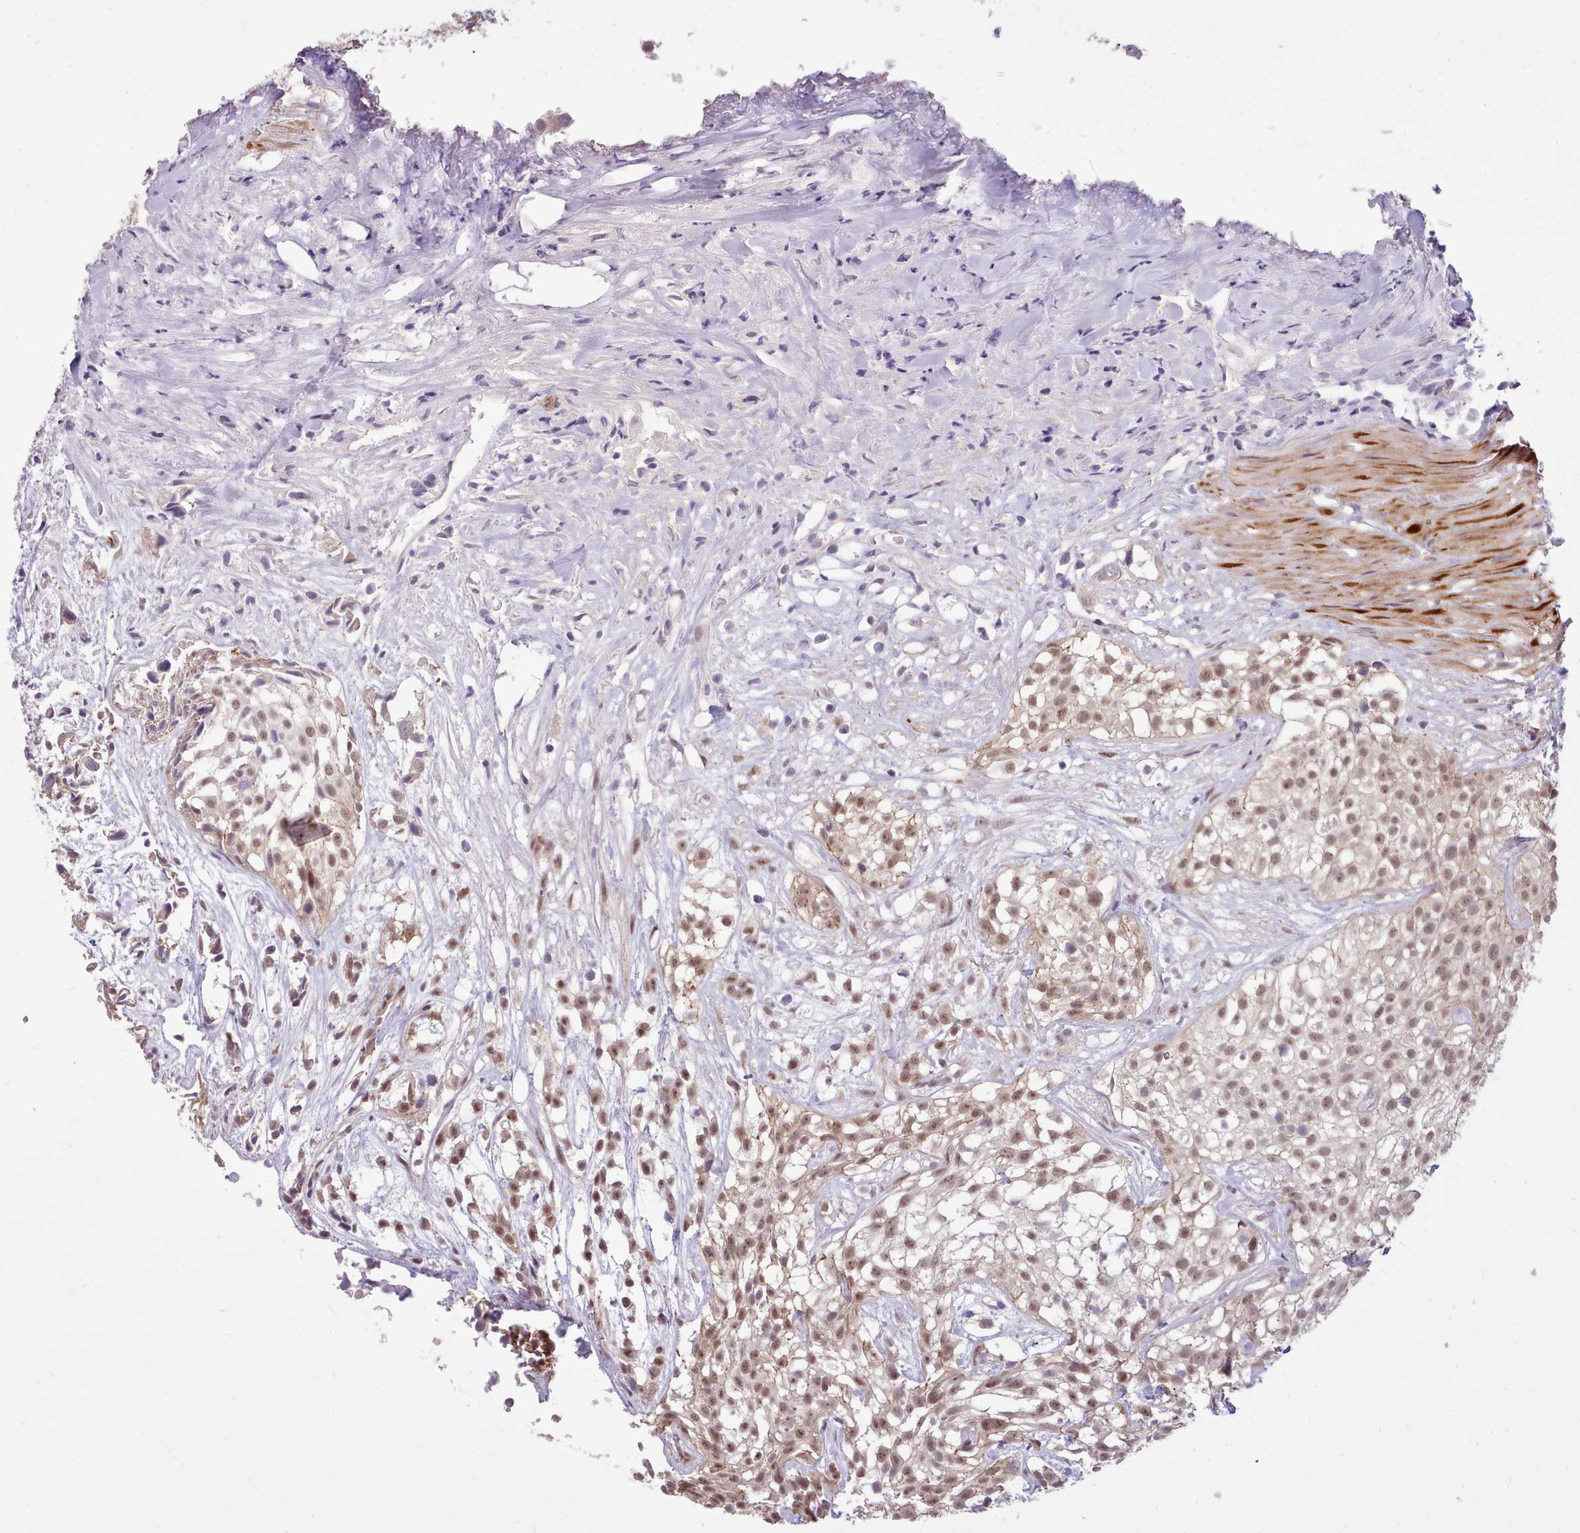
{"staining": {"intensity": "weak", "quantity": ">75%", "location": "nuclear"}, "tissue": "urothelial cancer", "cell_type": "Tumor cells", "image_type": "cancer", "snomed": [{"axis": "morphology", "description": "Urothelial carcinoma, High grade"}, {"axis": "topography", "description": "Urinary bladder"}], "caption": "Urothelial cancer tissue shows weak nuclear expression in approximately >75% of tumor cells, visualized by immunohistochemistry. (brown staining indicates protein expression, while blue staining denotes nuclei).", "gene": "ZNF607", "patient": {"sex": "male", "age": 56}}